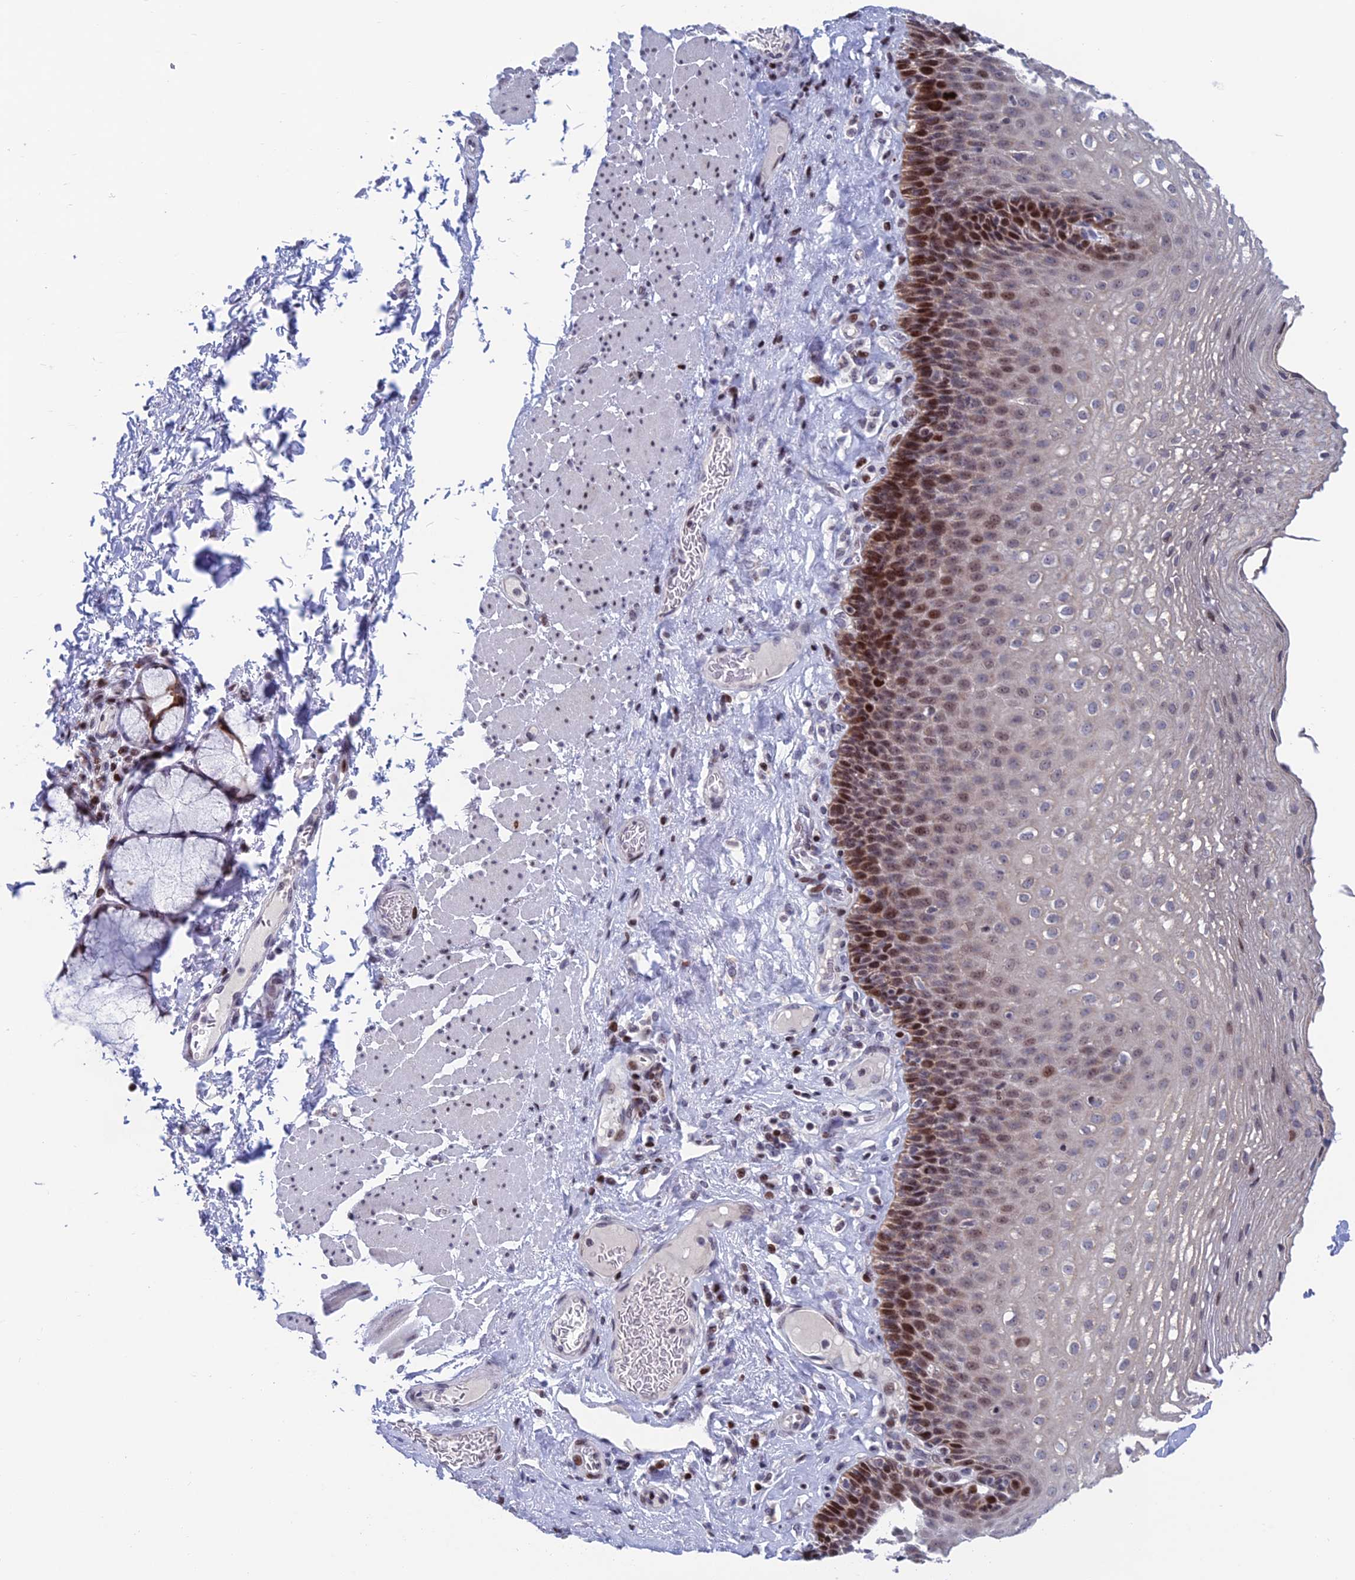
{"staining": {"intensity": "strong", "quantity": "25%-75%", "location": "nuclear"}, "tissue": "esophagus", "cell_type": "Squamous epithelial cells", "image_type": "normal", "snomed": [{"axis": "morphology", "description": "Normal tissue, NOS"}, {"axis": "topography", "description": "Esophagus"}], "caption": "Immunohistochemistry (IHC) staining of normal esophagus, which displays high levels of strong nuclear staining in about 25%-75% of squamous epithelial cells indicating strong nuclear protein expression. The staining was performed using DAB (brown) for protein detection and nuclei were counterstained in hematoxylin (blue).", "gene": "AFF3", "patient": {"sex": "female", "age": 66}}